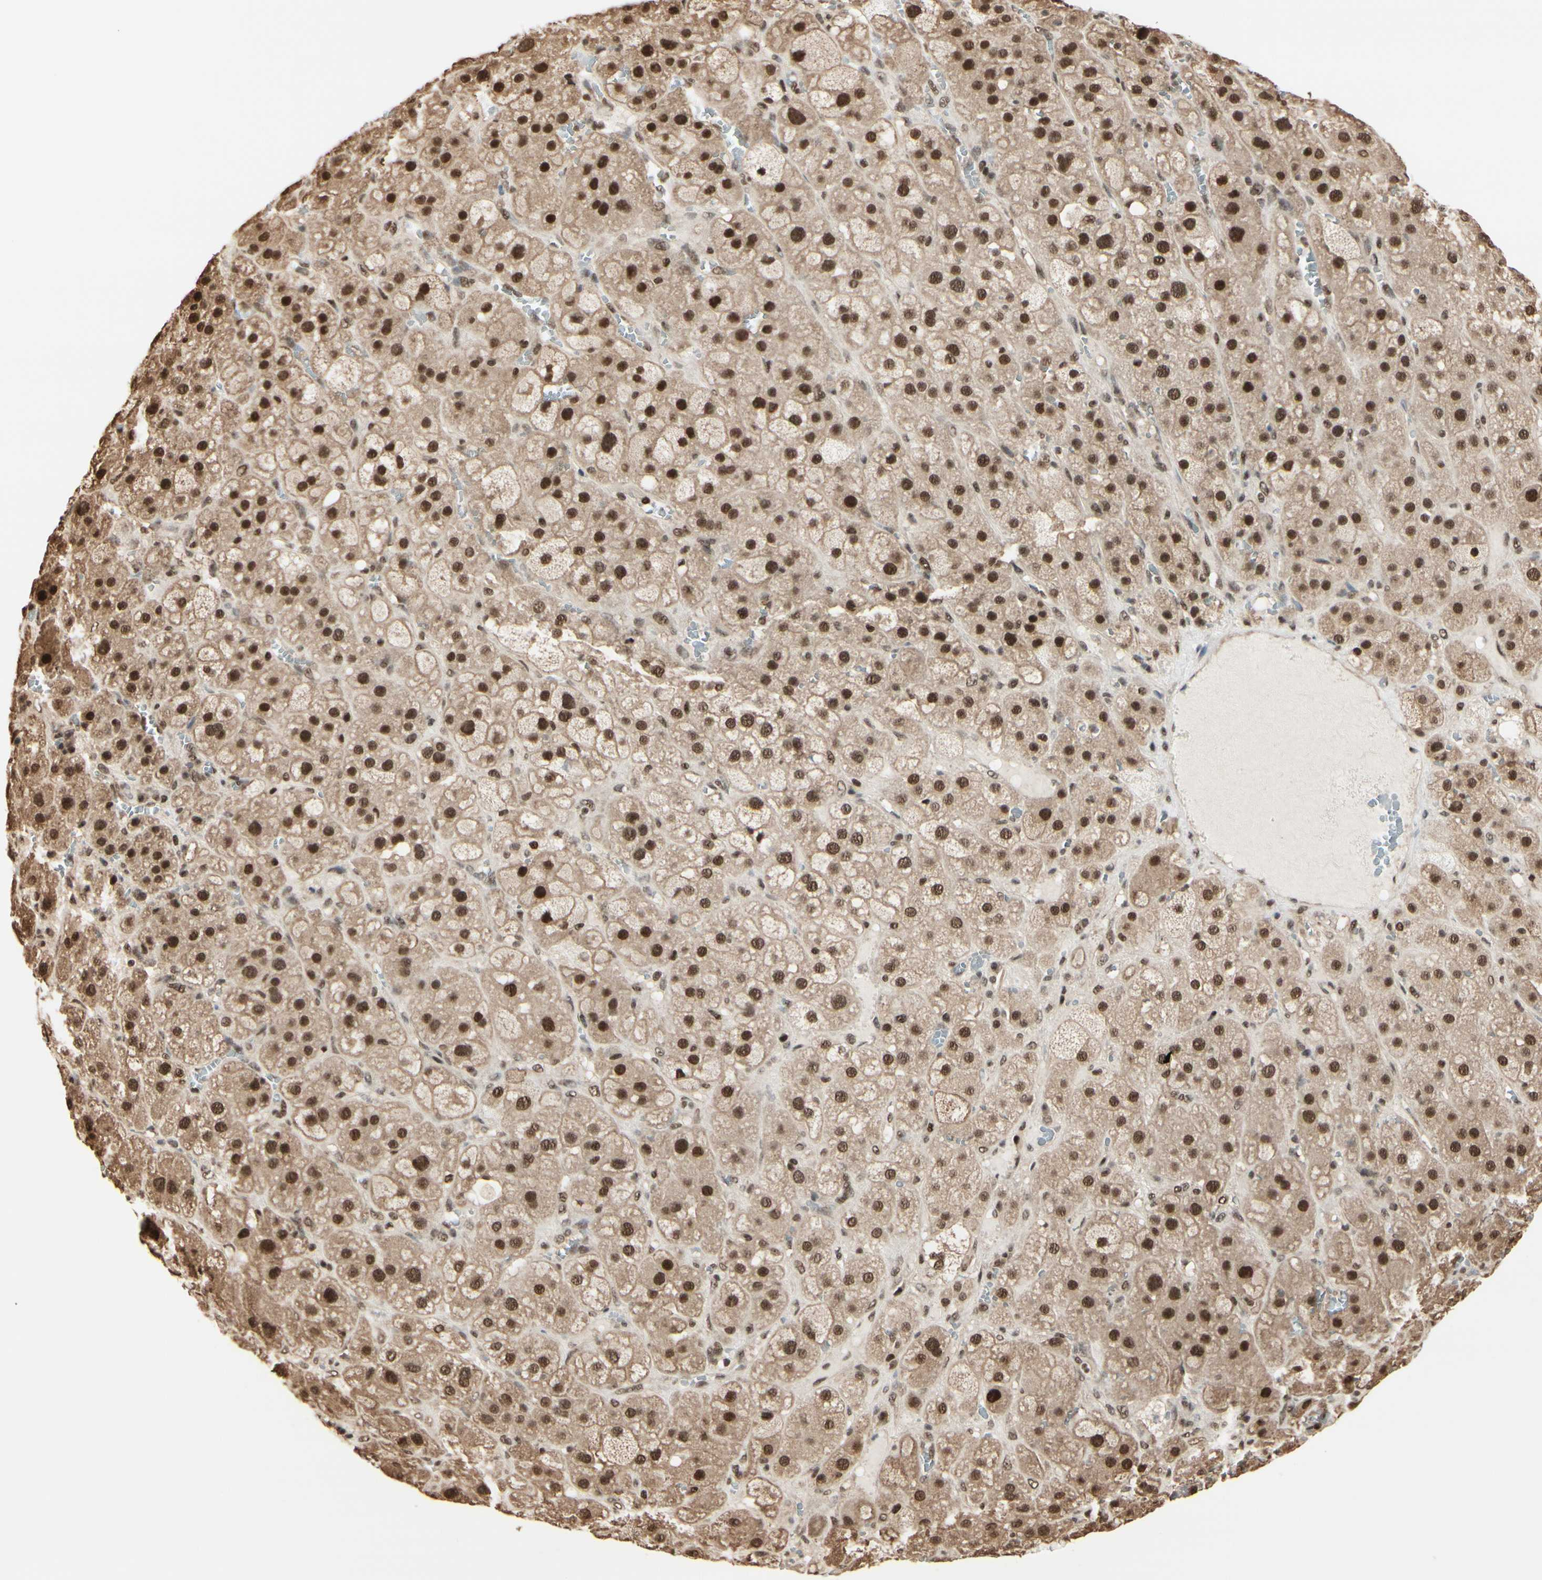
{"staining": {"intensity": "strong", "quantity": ">75%", "location": "cytoplasmic/membranous,nuclear"}, "tissue": "adrenal gland", "cell_type": "Glandular cells", "image_type": "normal", "snomed": [{"axis": "morphology", "description": "Normal tissue, NOS"}, {"axis": "topography", "description": "Adrenal gland"}], "caption": "Strong cytoplasmic/membranous,nuclear staining for a protein is present in approximately >75% of glandular cells of normal adrenal gland using IHC.", "gene": "HSF1", "patient": {"sex": "female", "age": 47}}